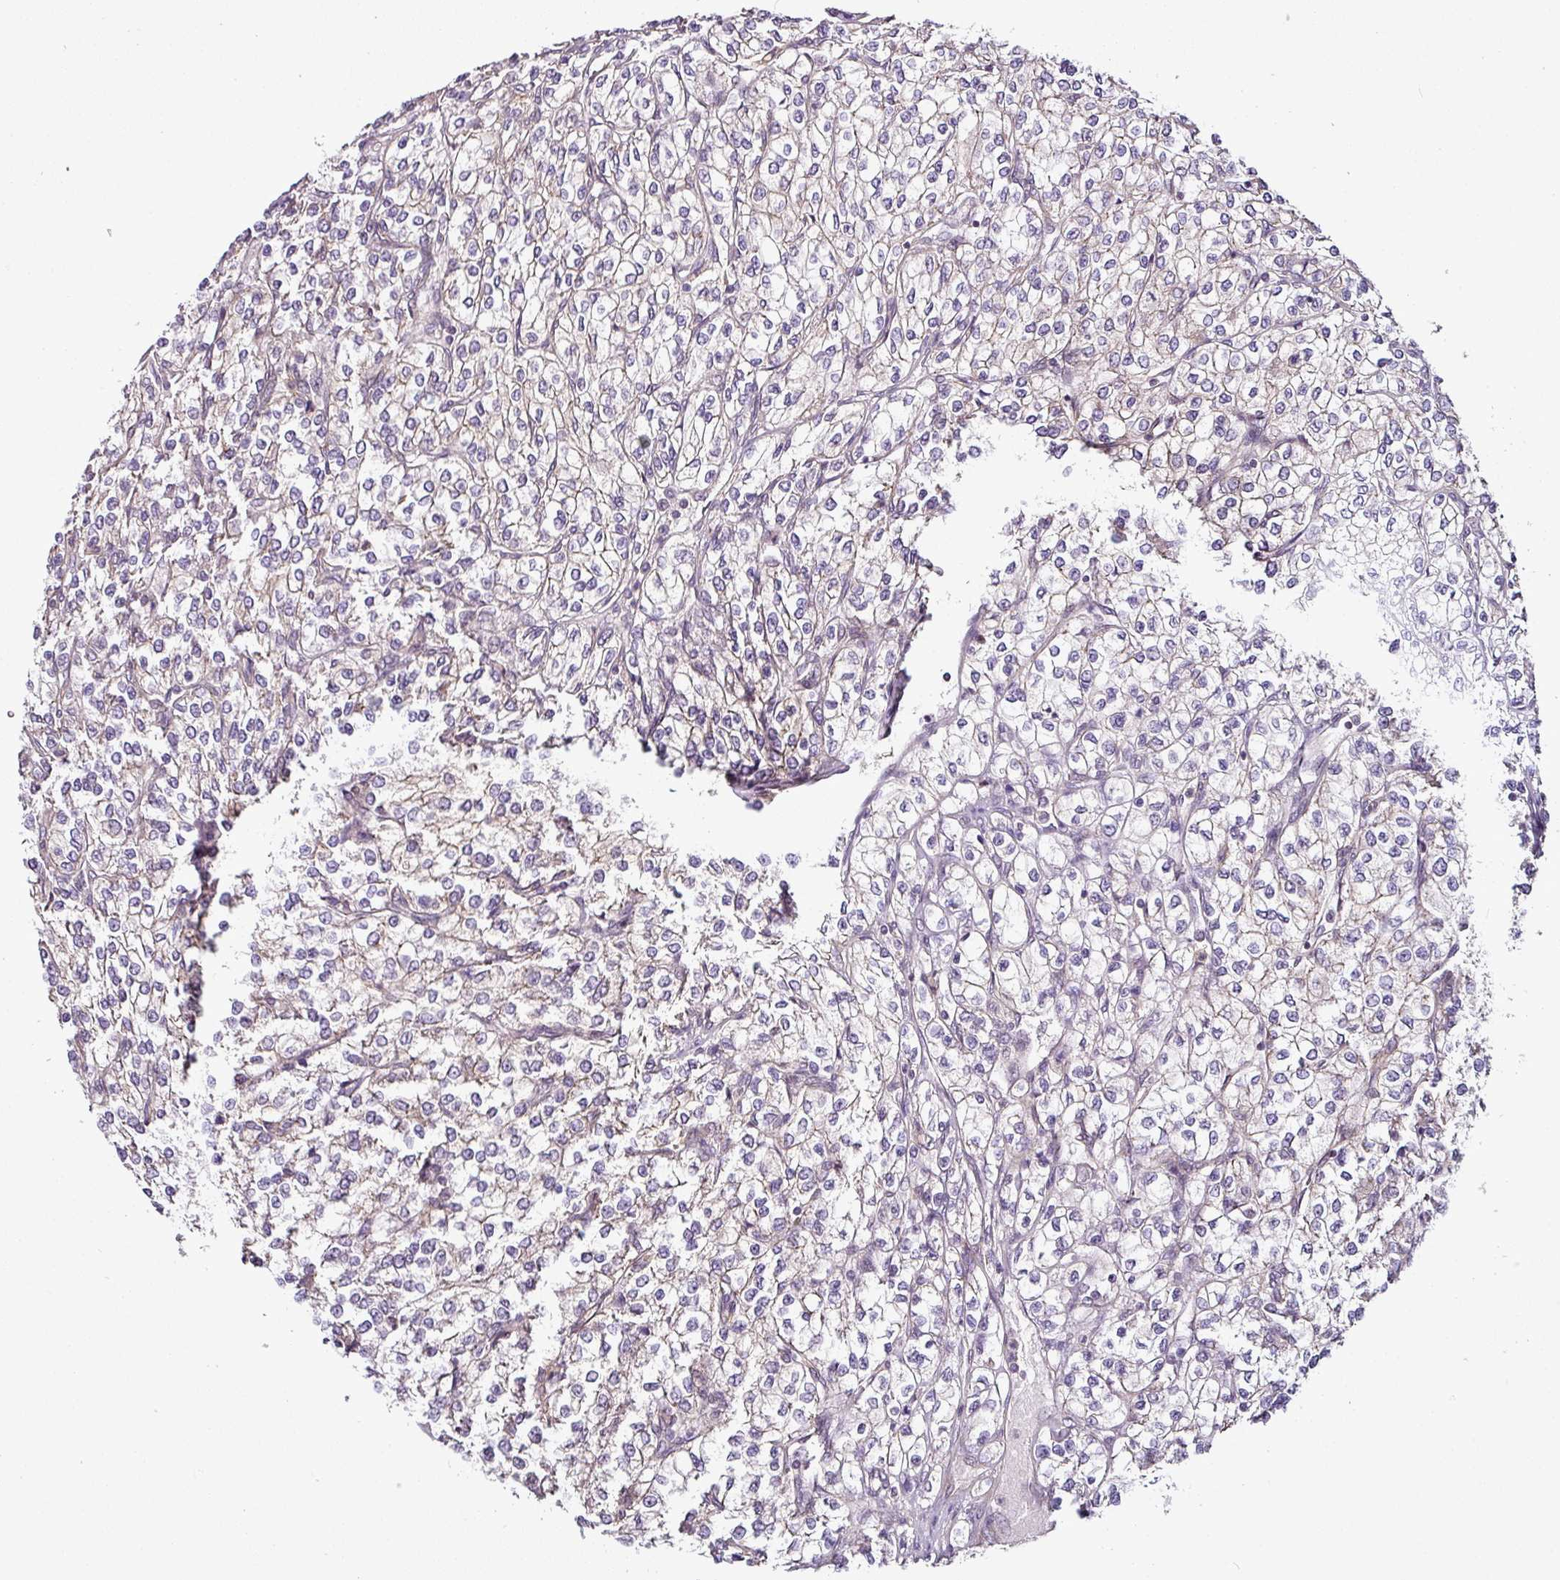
{"staining": {"intensity": "weak", "quantity": "<25%", "location": "cytoplasmic/membranous"}, "tissue": "renal cancer", "cell_type": "Tumor cells", "image_type": "cancer", "snomed": [{"axis": "morphology", "description": "Adenocarcinoma, NOS"}, {"axis": "topography", "description": "Kidney"}], "caption": "Immunohistochemical staining of adenocarcinoma (renal) exhibits no significant expression in tumor cells.", "gene": "DCAF13", "patient": {"sex": "male", "age": 80}}